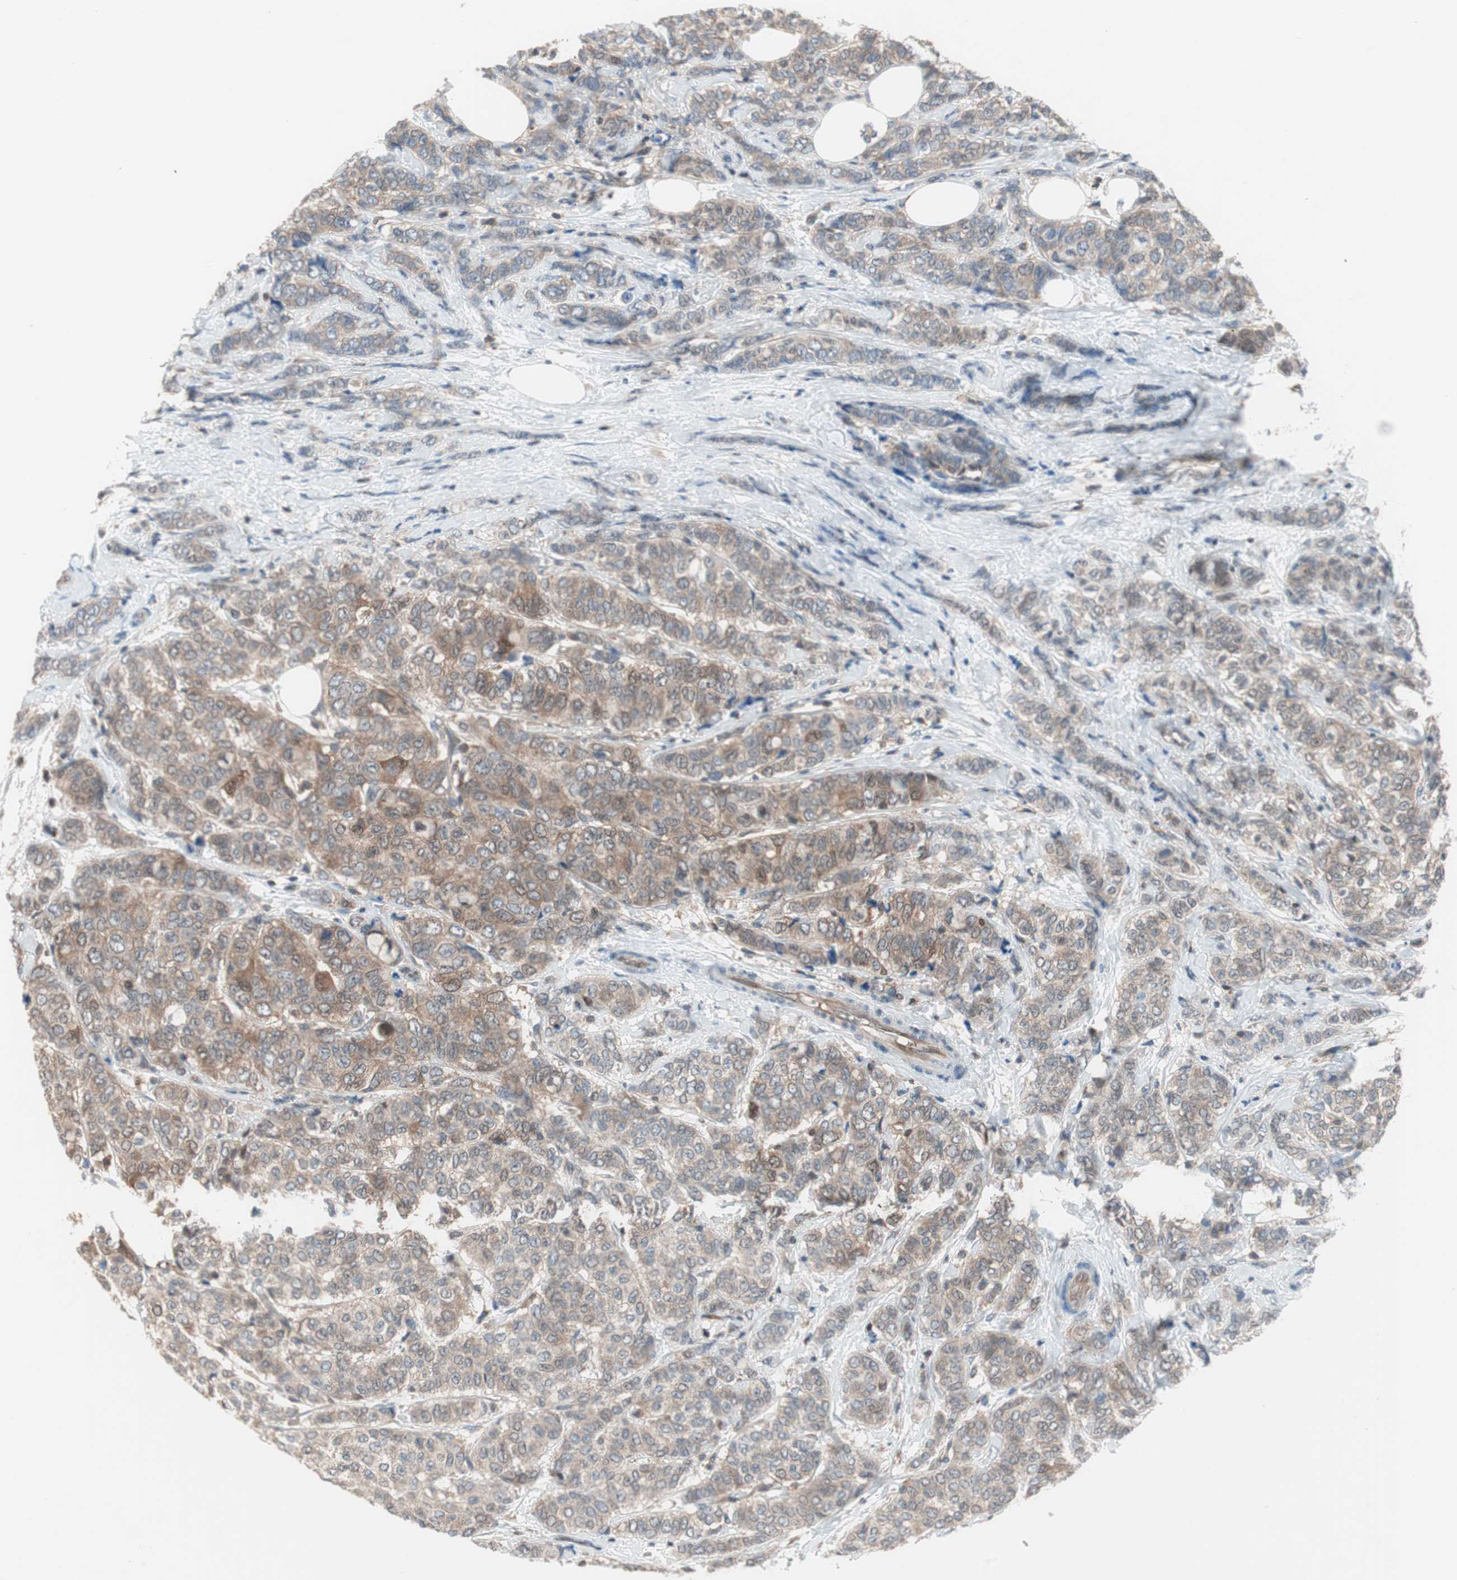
{"staining": {"intensity": "moderate", "quantity": ">75%", "location": "cytoplasmic/membranous"}, "tissue": "breast cancer", "cell_type": "Tumor cells", "image_type": "cancer", "snomed": [{"axis": "morphology", "description": "Lobular carcinoma"}, {"axis": "topography", "description": "Breast"}], "caption": "DAB immunohistochemical staining of human lobular carcinoma (breast) exhibits moderate cytoplasmic/membranous protein staining in about >75% of tumor cells. (DAB IHC, brown staining for protein, blue staining for nuclei).", "gene": "GALT", "patient": {"sex": "female", "age": 60}}